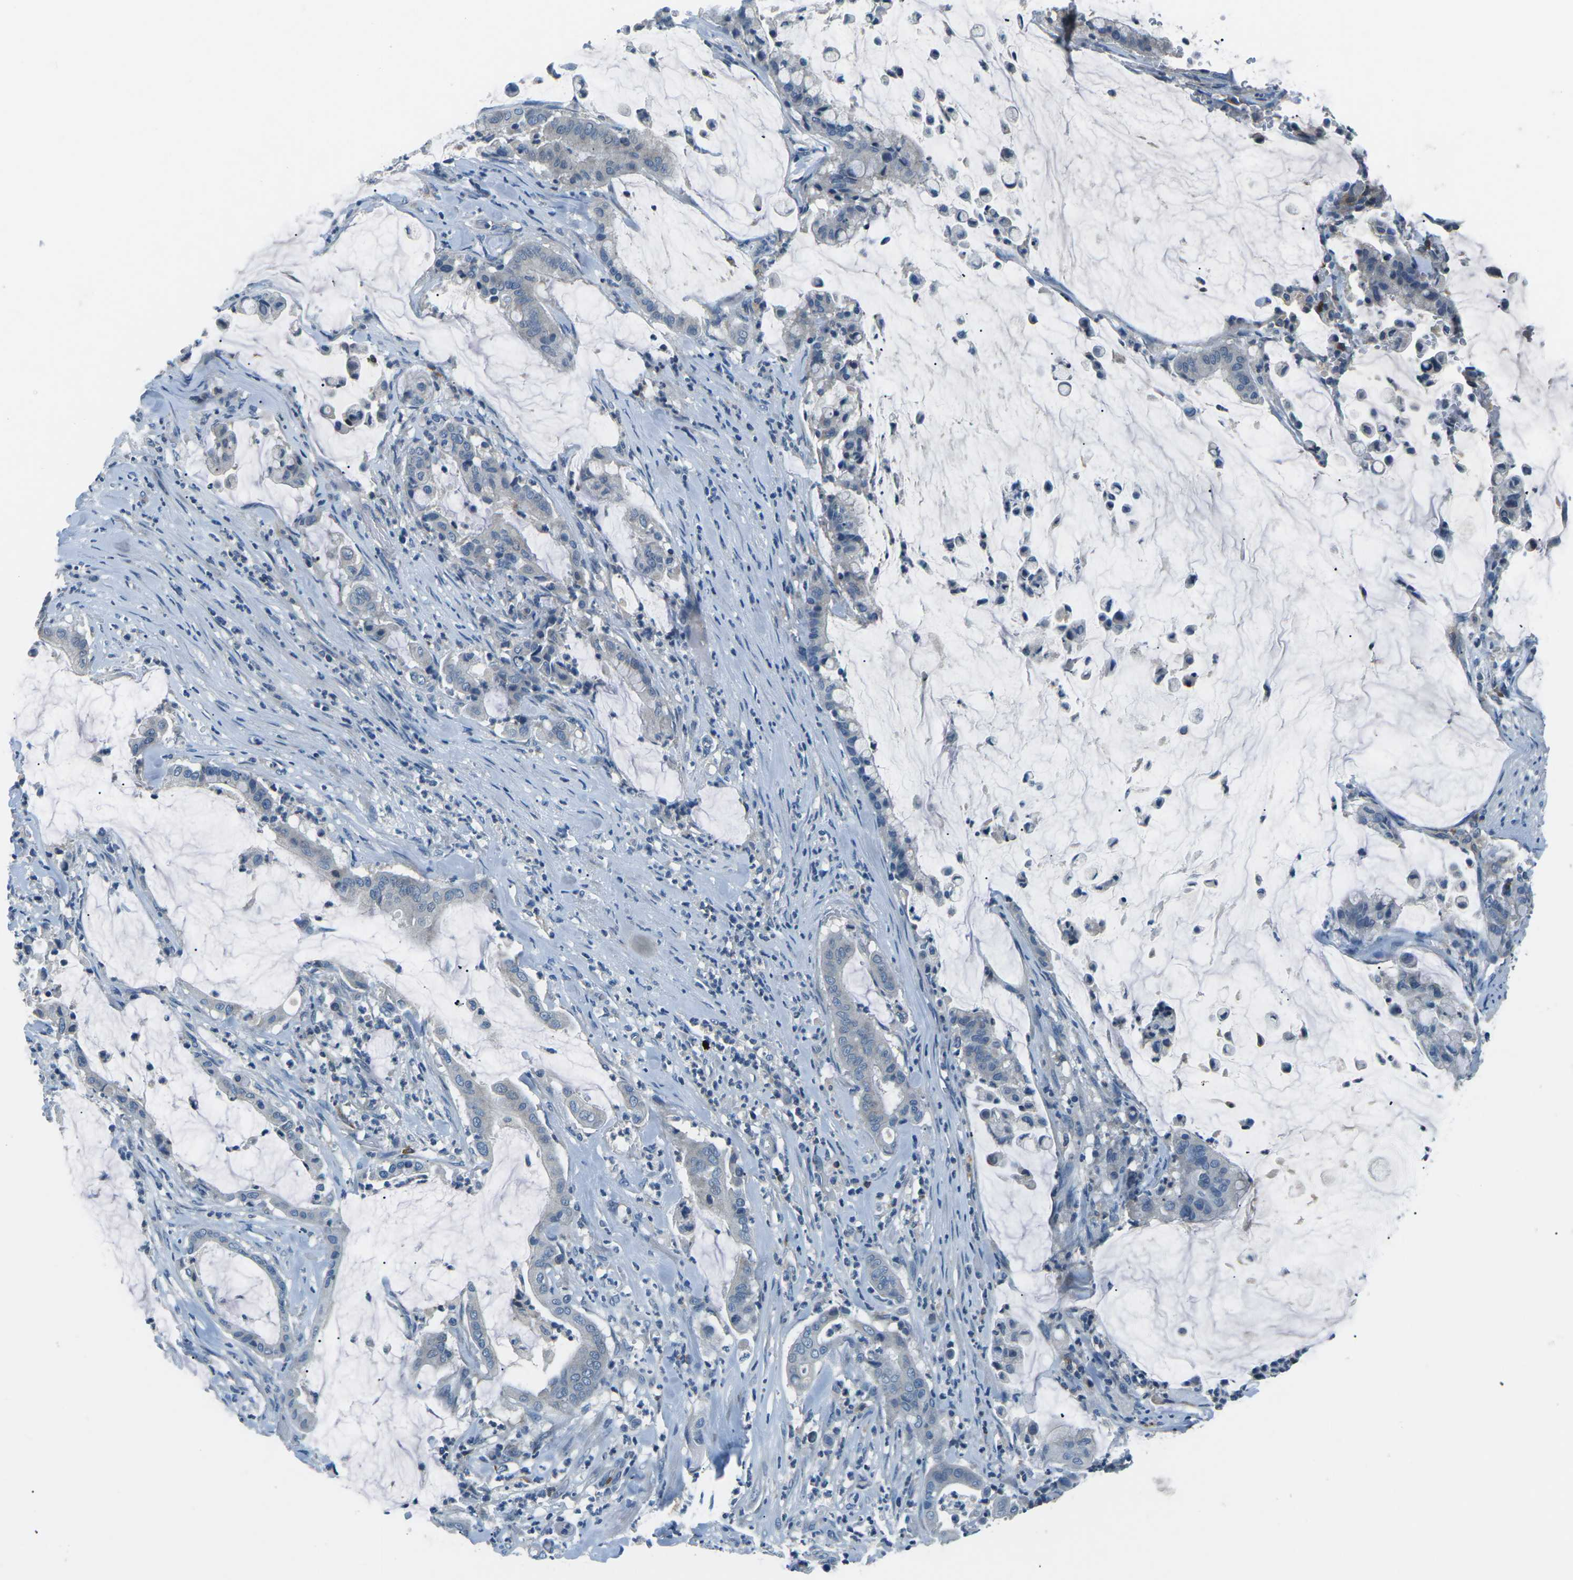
{"staining": {"intensity": "negative", "quantity": "none", "location": "none"}, "tissue": "pancreatic cancer", "cell_type": "Tumor cells", "image_type": "cancer", "snomed": [{"axis": "morphology", "description": "Adenocarcinoma, NOS"}, {"axis": "topography", "description": "Pancreas"}], "caption": "Immunohistochemical staining of pancreatic adenocarcinoma exhibits no significant expression in tumor cells.", "gene": "CD1D", "patient": {"sex": "male", "age": 41}}